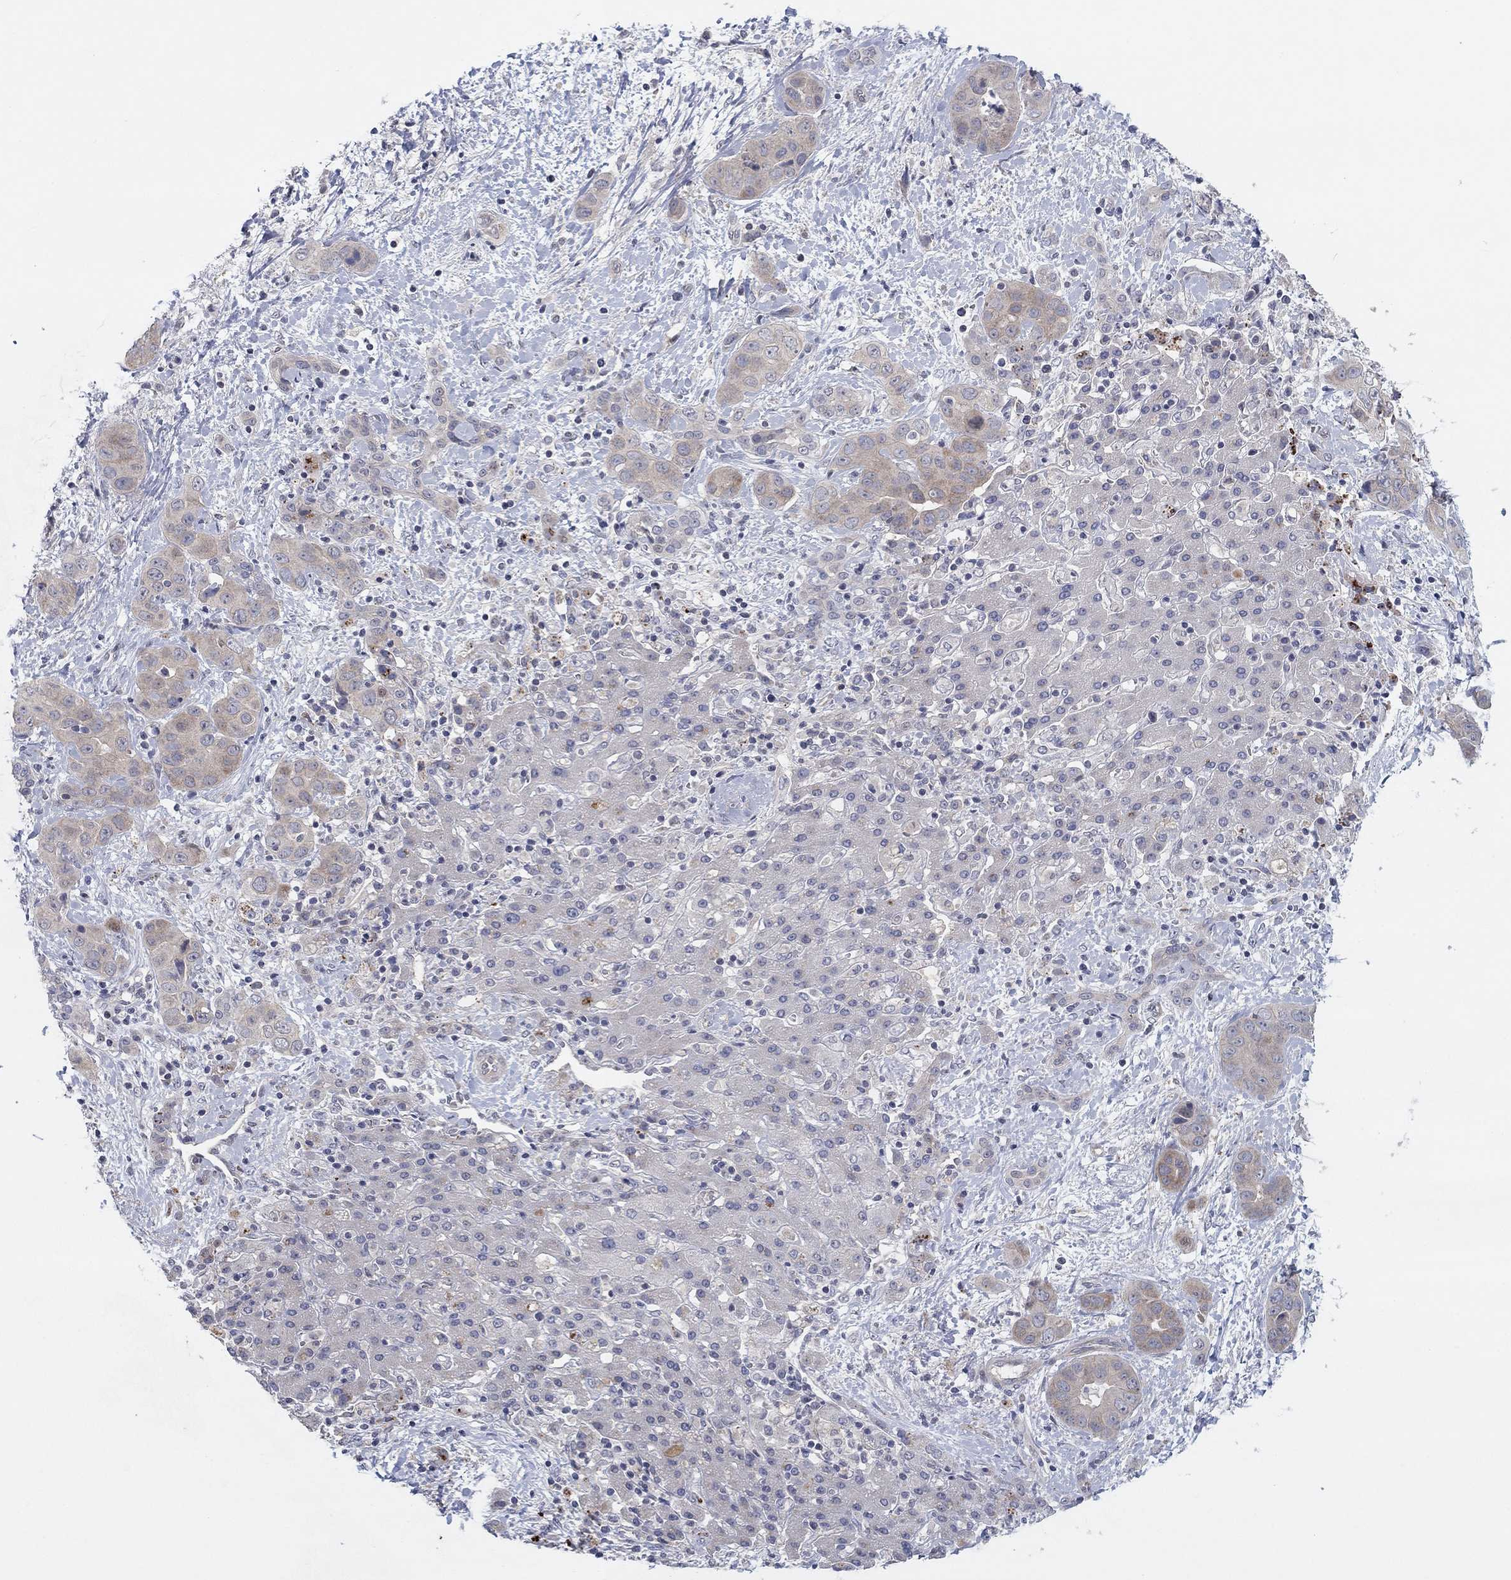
{"staining": {"intensity": "weak", "quantity": "<25%", "location": "cytoplasmic/membranous"}, "tissue": "liver cancer", "cell_type": "Tumor cells", "image_type": "cancer", "snomed": [{"axis": "morphology", "description": "Cholangiocarcinoma"}, {"axis": "topography", "description": "Liver"}], "caption": "Immunohistochemistry (IHC) photomicrograph of liver cholangiocarcinoma stained for a protein (brown), which demonstrates no staining in tumor cells.", "gene": "AMN1", "patient": {"sex": "female", "age": 52}}